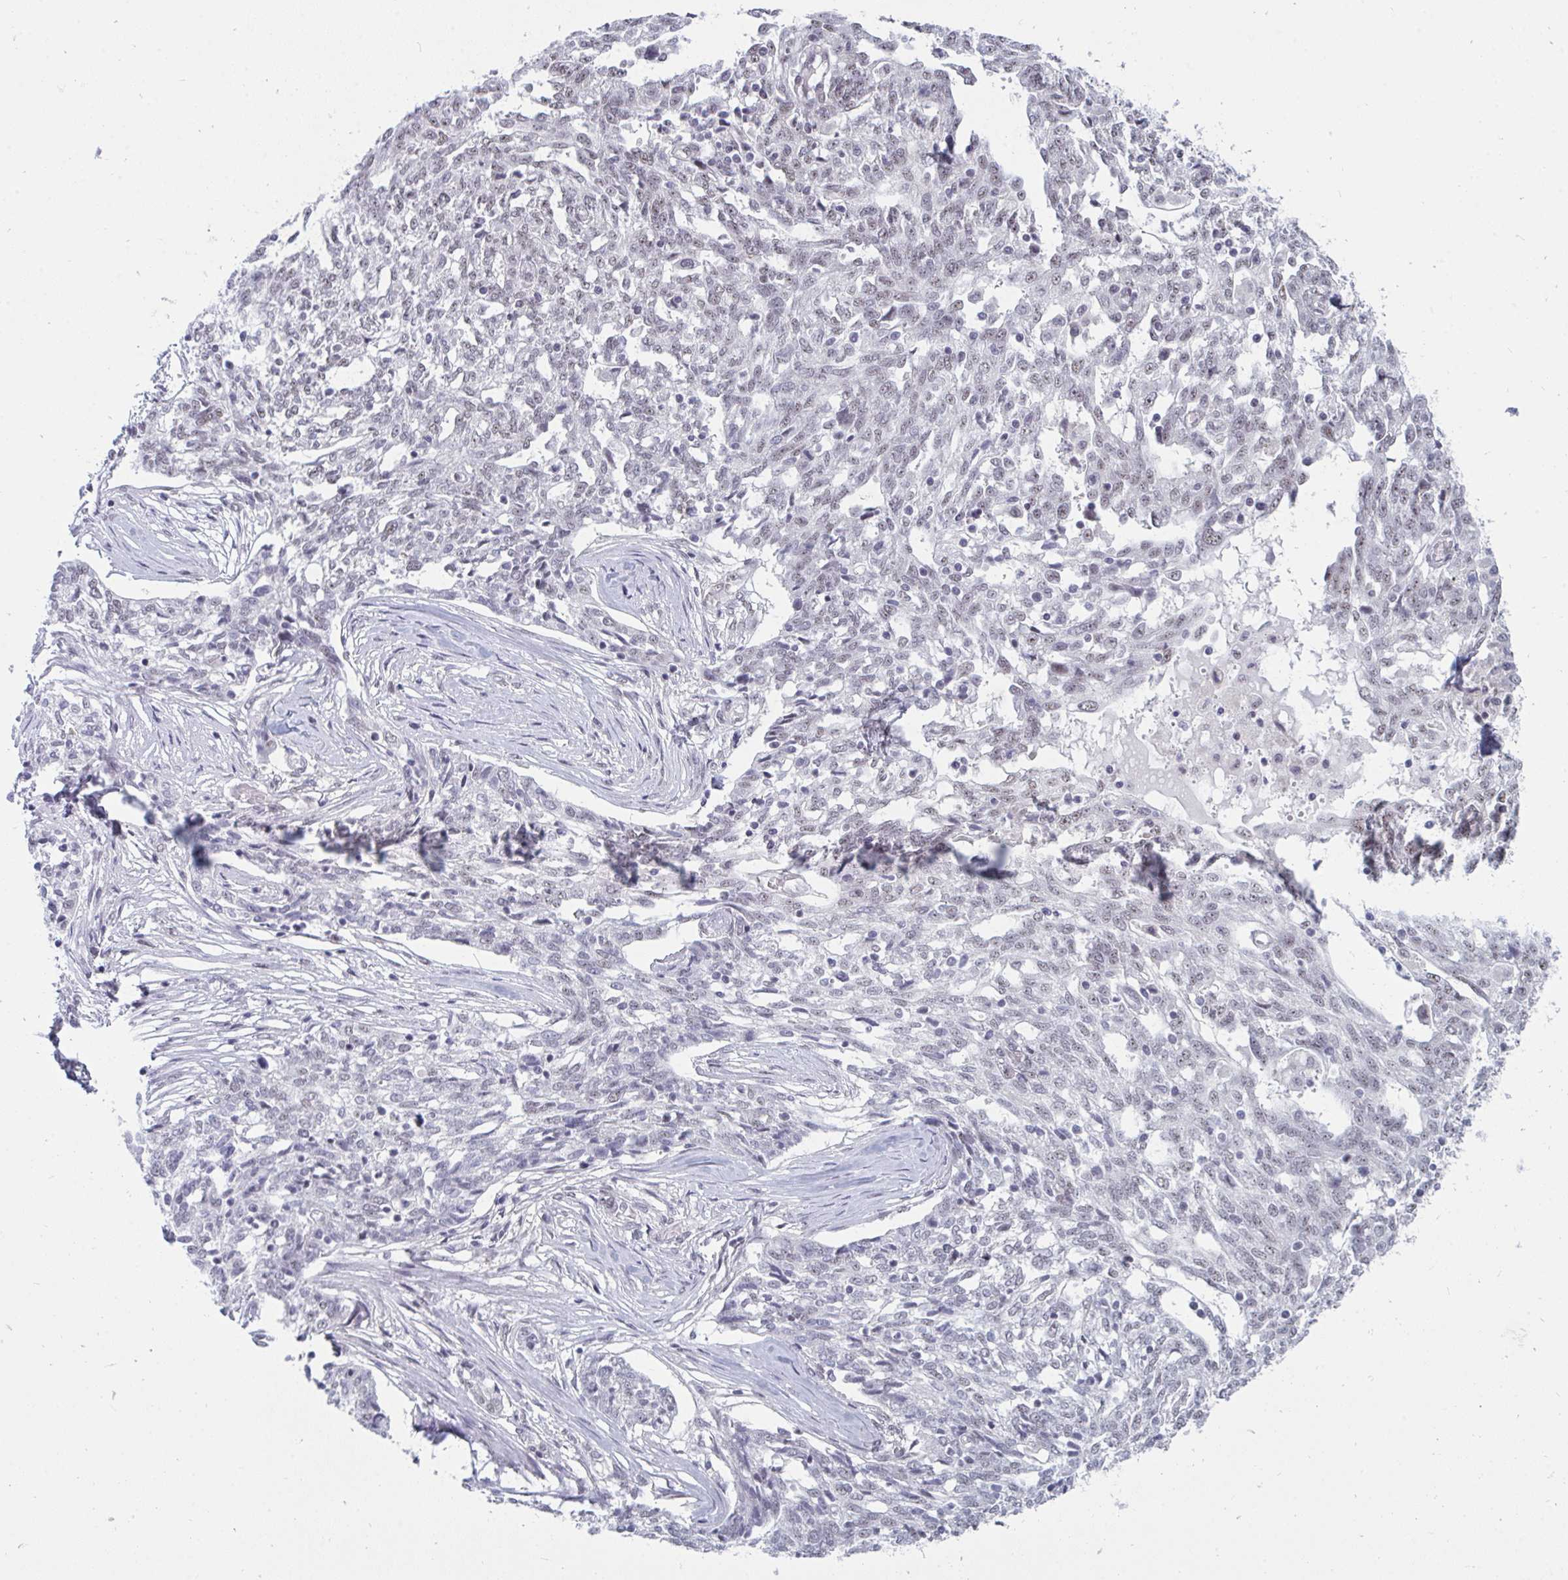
{"staining": {"intensity": "negative", "quantity": "none", "location": "none"}, "tissue": "ovarian cancer", "cell_type": "Tumor cells", "image_type": "cancer", "snomed": [{"axis": "morphology", "description": "Cystadenocarcinoma, serous, NOS"}, {"axis": "topography", "description": "Ovary"}], "caption": "Immunohistochemistry photomicrograph of human ovarian cancer stained for a protein (brown), which exhibits no expression in tumor cells.", "gene": "PRR14", "patient": {"sex": "female", "age": 67}}